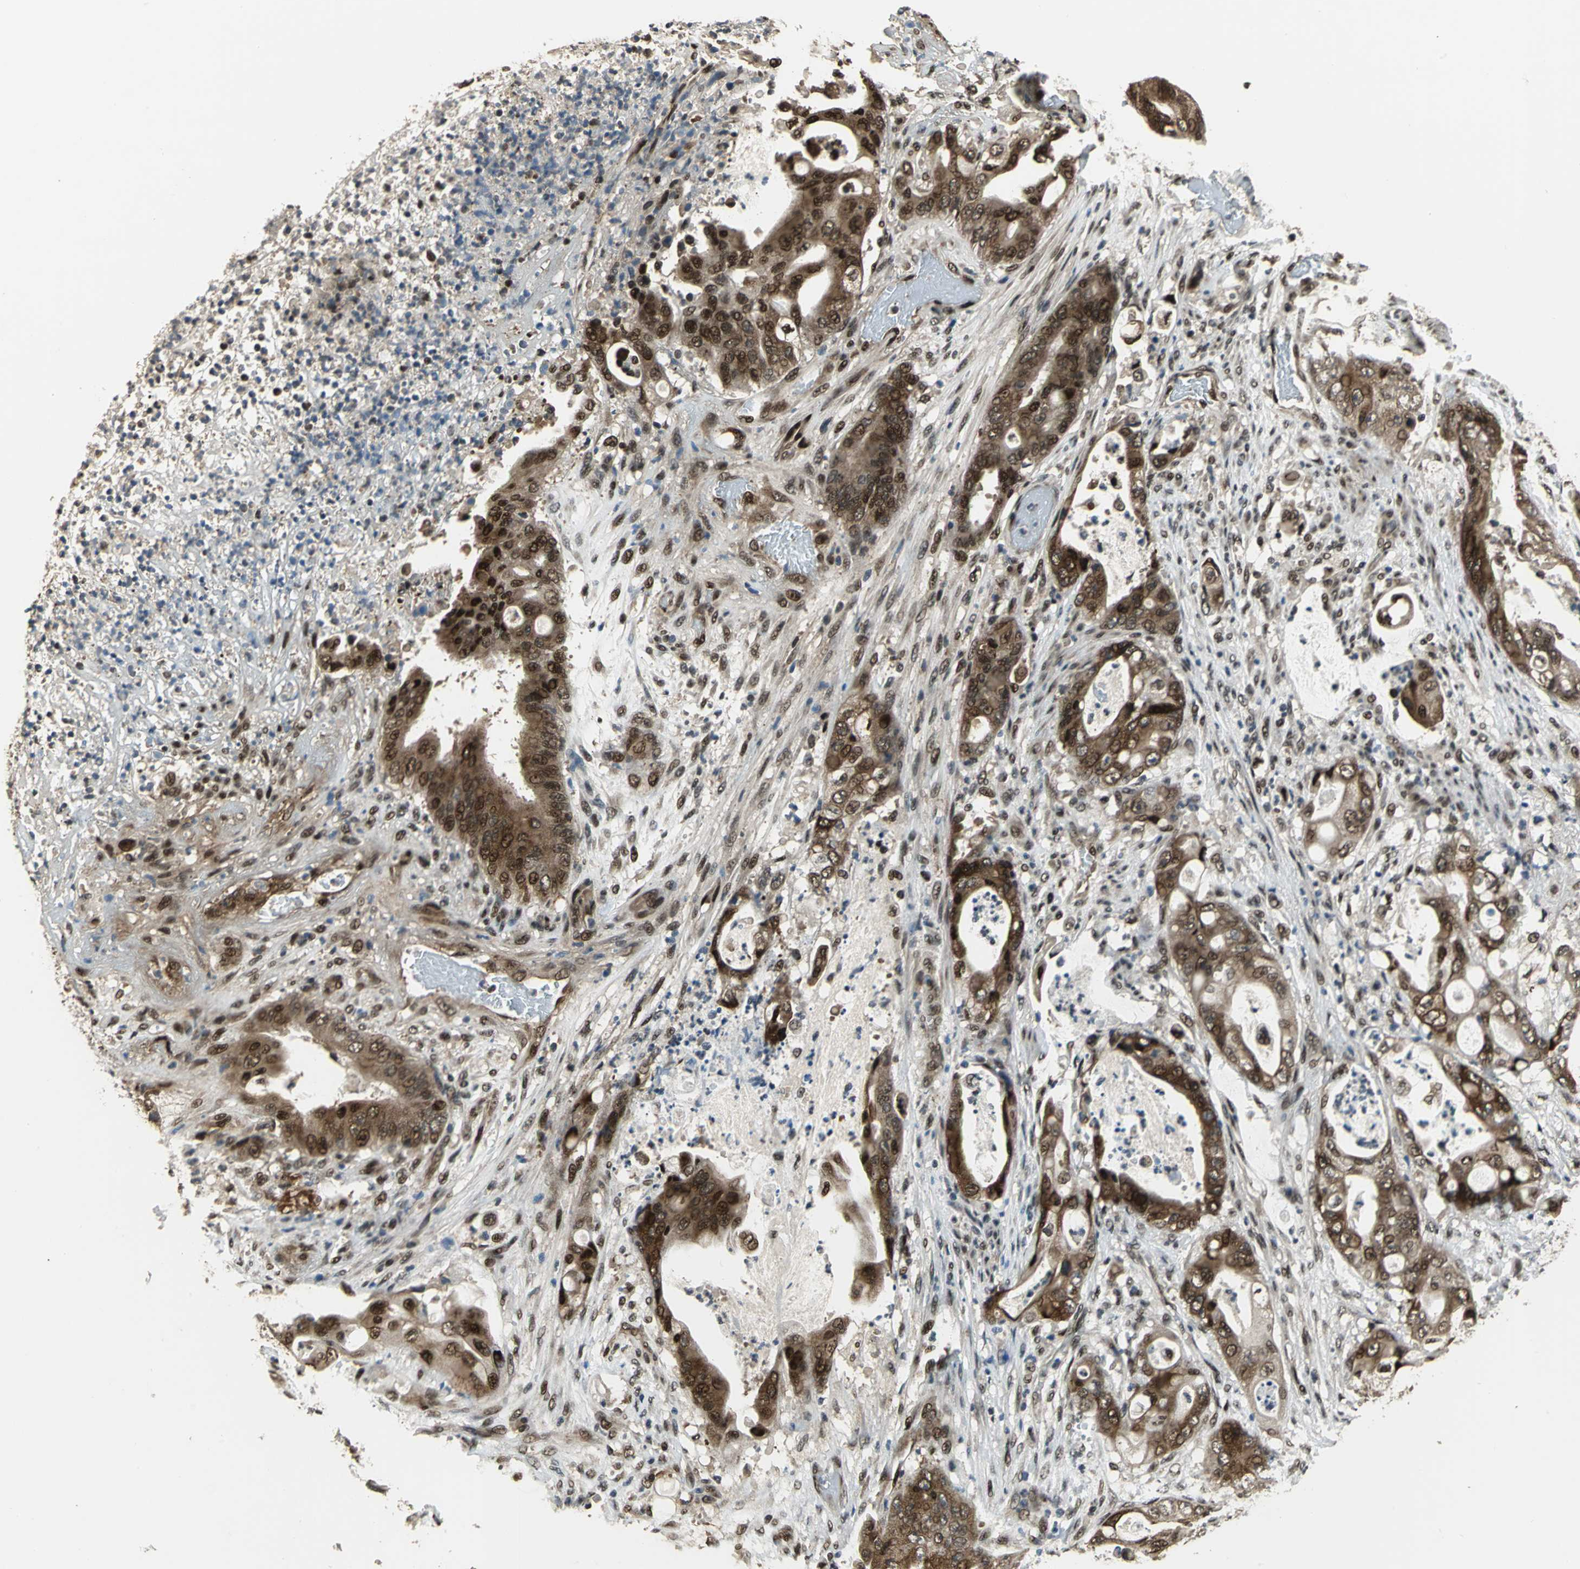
{"staining": {"intensity": "moderate", "quantity": ">75%", "location": "cytoplasmic/membranous,nuclear"}, "tissue": "stomach cancer", "cell_type": "Tumor cells", "image_type": "cancer", "snomed": [{"axis": "morphology", "description": "Adenocarcinoma, NOS"}, {"axis": "topography", "description": "Stomach"}], "caption": "Immunohistochemical staining of human adenocarcinoma (stomach) reveals moderate cytoplasmic/membranous and nuclear protein expression in approximately >75% of tumor cells.", "gene": "MIS18BP1", "patient": {"sex": "female", "age": 73}}